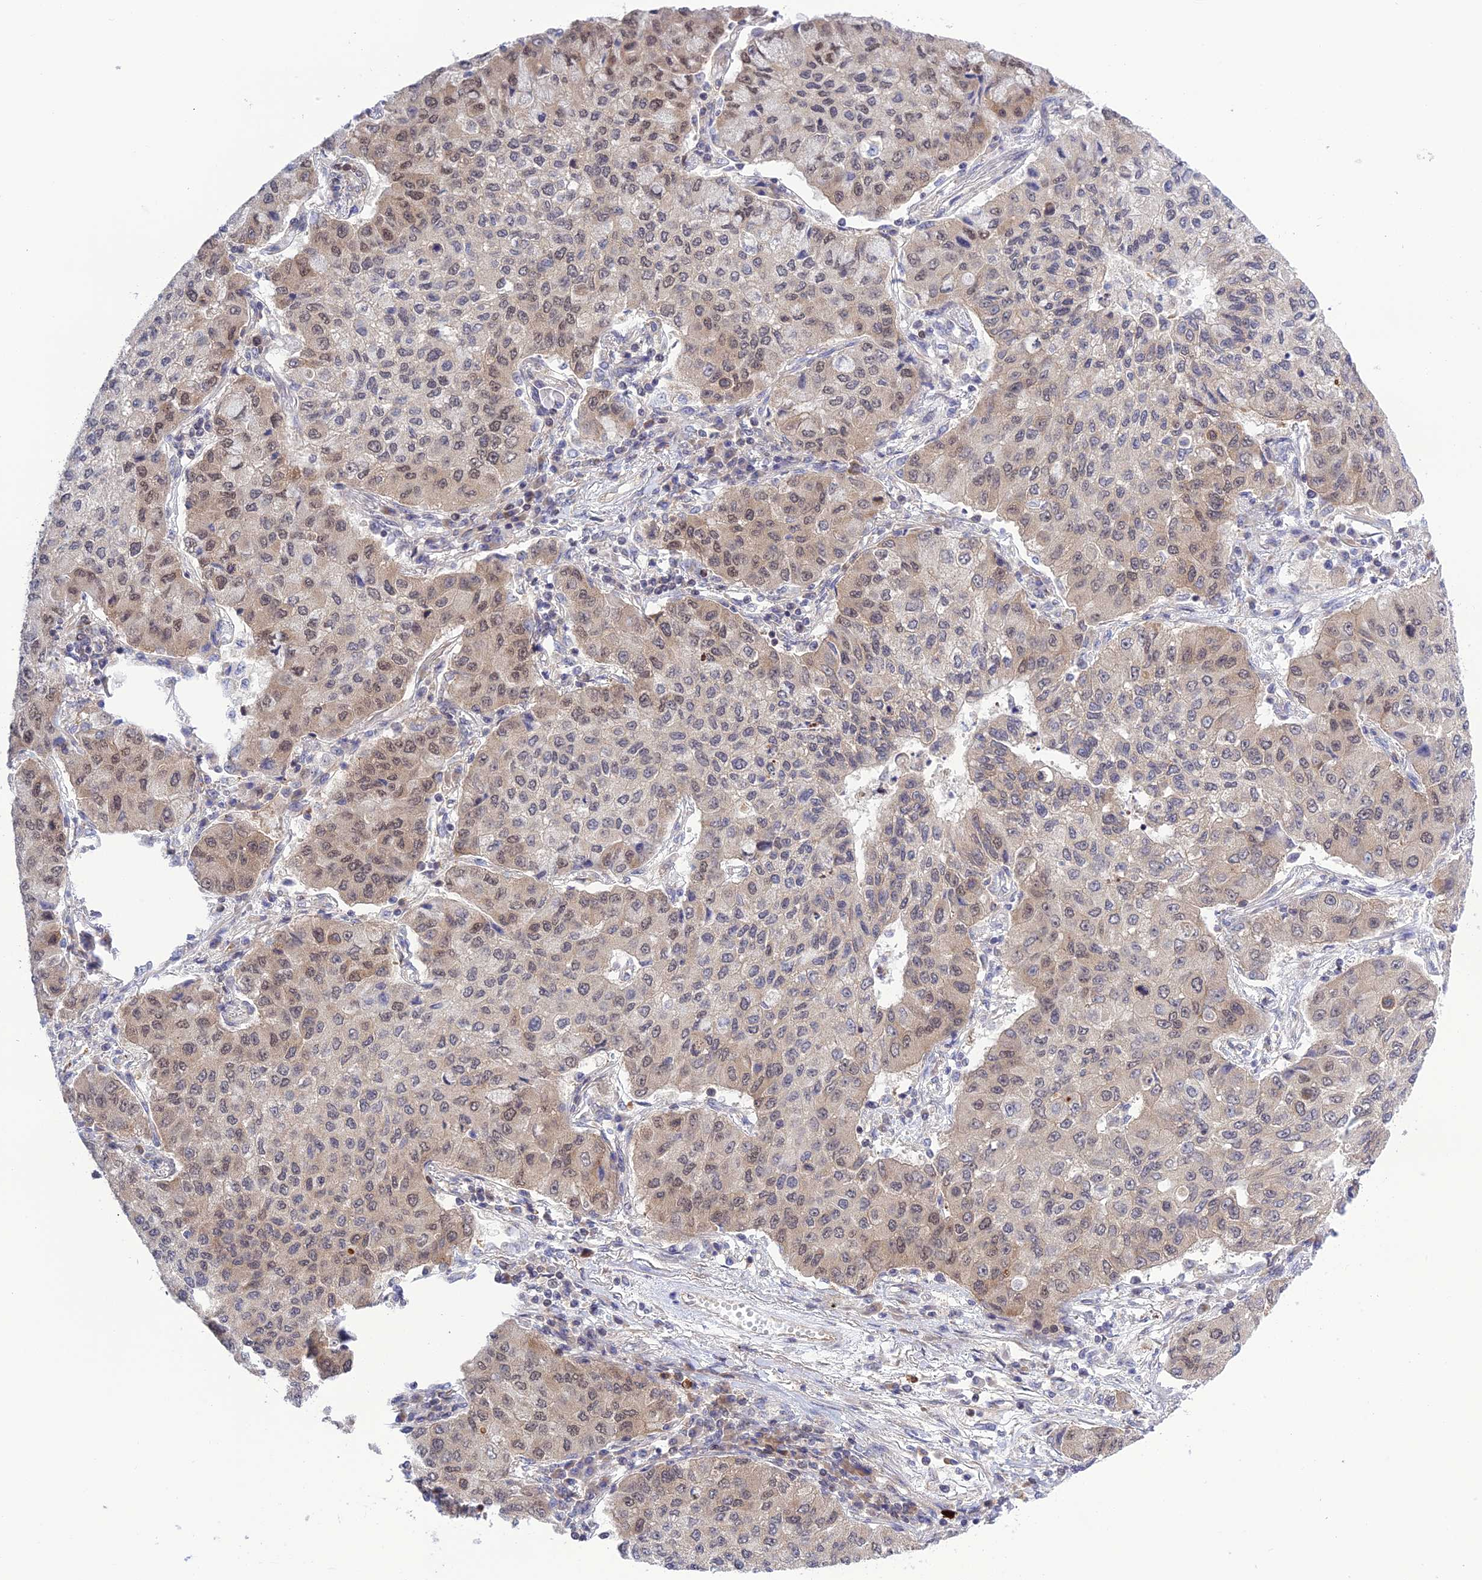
{"staining": {"intensity": "moderate", "quantity": "25%-75%", "location": "nuclear"}, "tissue": "lung cancer", "cell_type": "Tumor cells", "image_type": "cancer", "snomed": [{"axis": "morphology", "description": "Squamous cell carcinoma, NOS"}, {"axis": "topography", "description": "Lung"}], "caption": "Human lung cancer stained with a brown dye demonstrates moderate nuclear positive staining in about 25%-75% of tumor cells.", "gene": "TCEA1", "patient": {"sex": "male", "age": 74}}